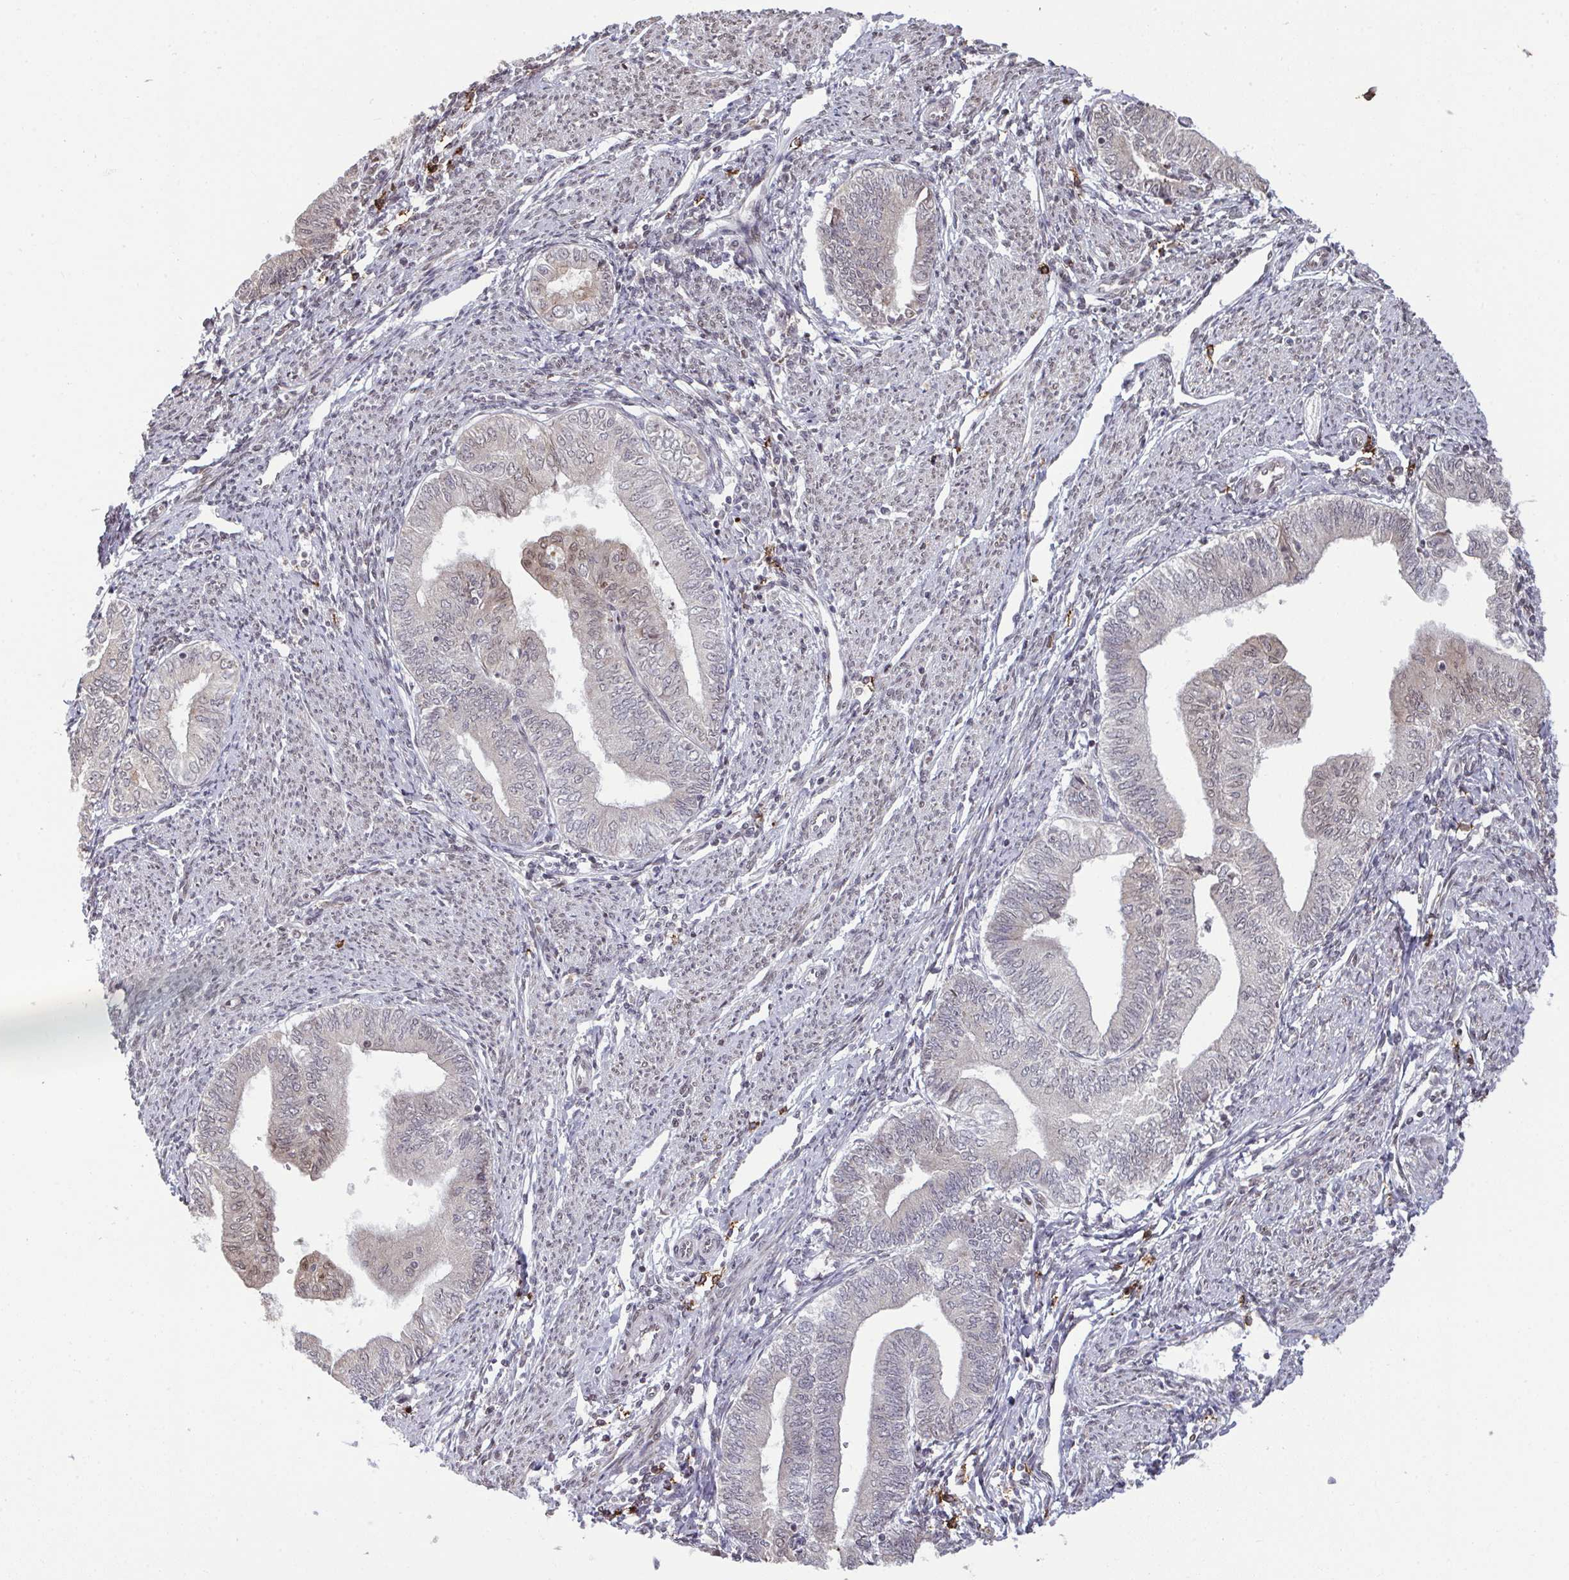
{"staining": {"intensity": "negative", "quantity": "none", "location": "none"}, "tissue": "endometrial cancer", "cell_type": "Tumor cells", "image_type": "cancer", "snomed": [{"axis": "morphology", "description": "Adenocarcinoma, NOS"}, {"axis": "topography", "description": "Endometrium"}], "caption": "Tumor cells are negative for protein expression in human endometrial cancer.", "gene": "UXT", "patient": {"sex": "female", "age": 66}}